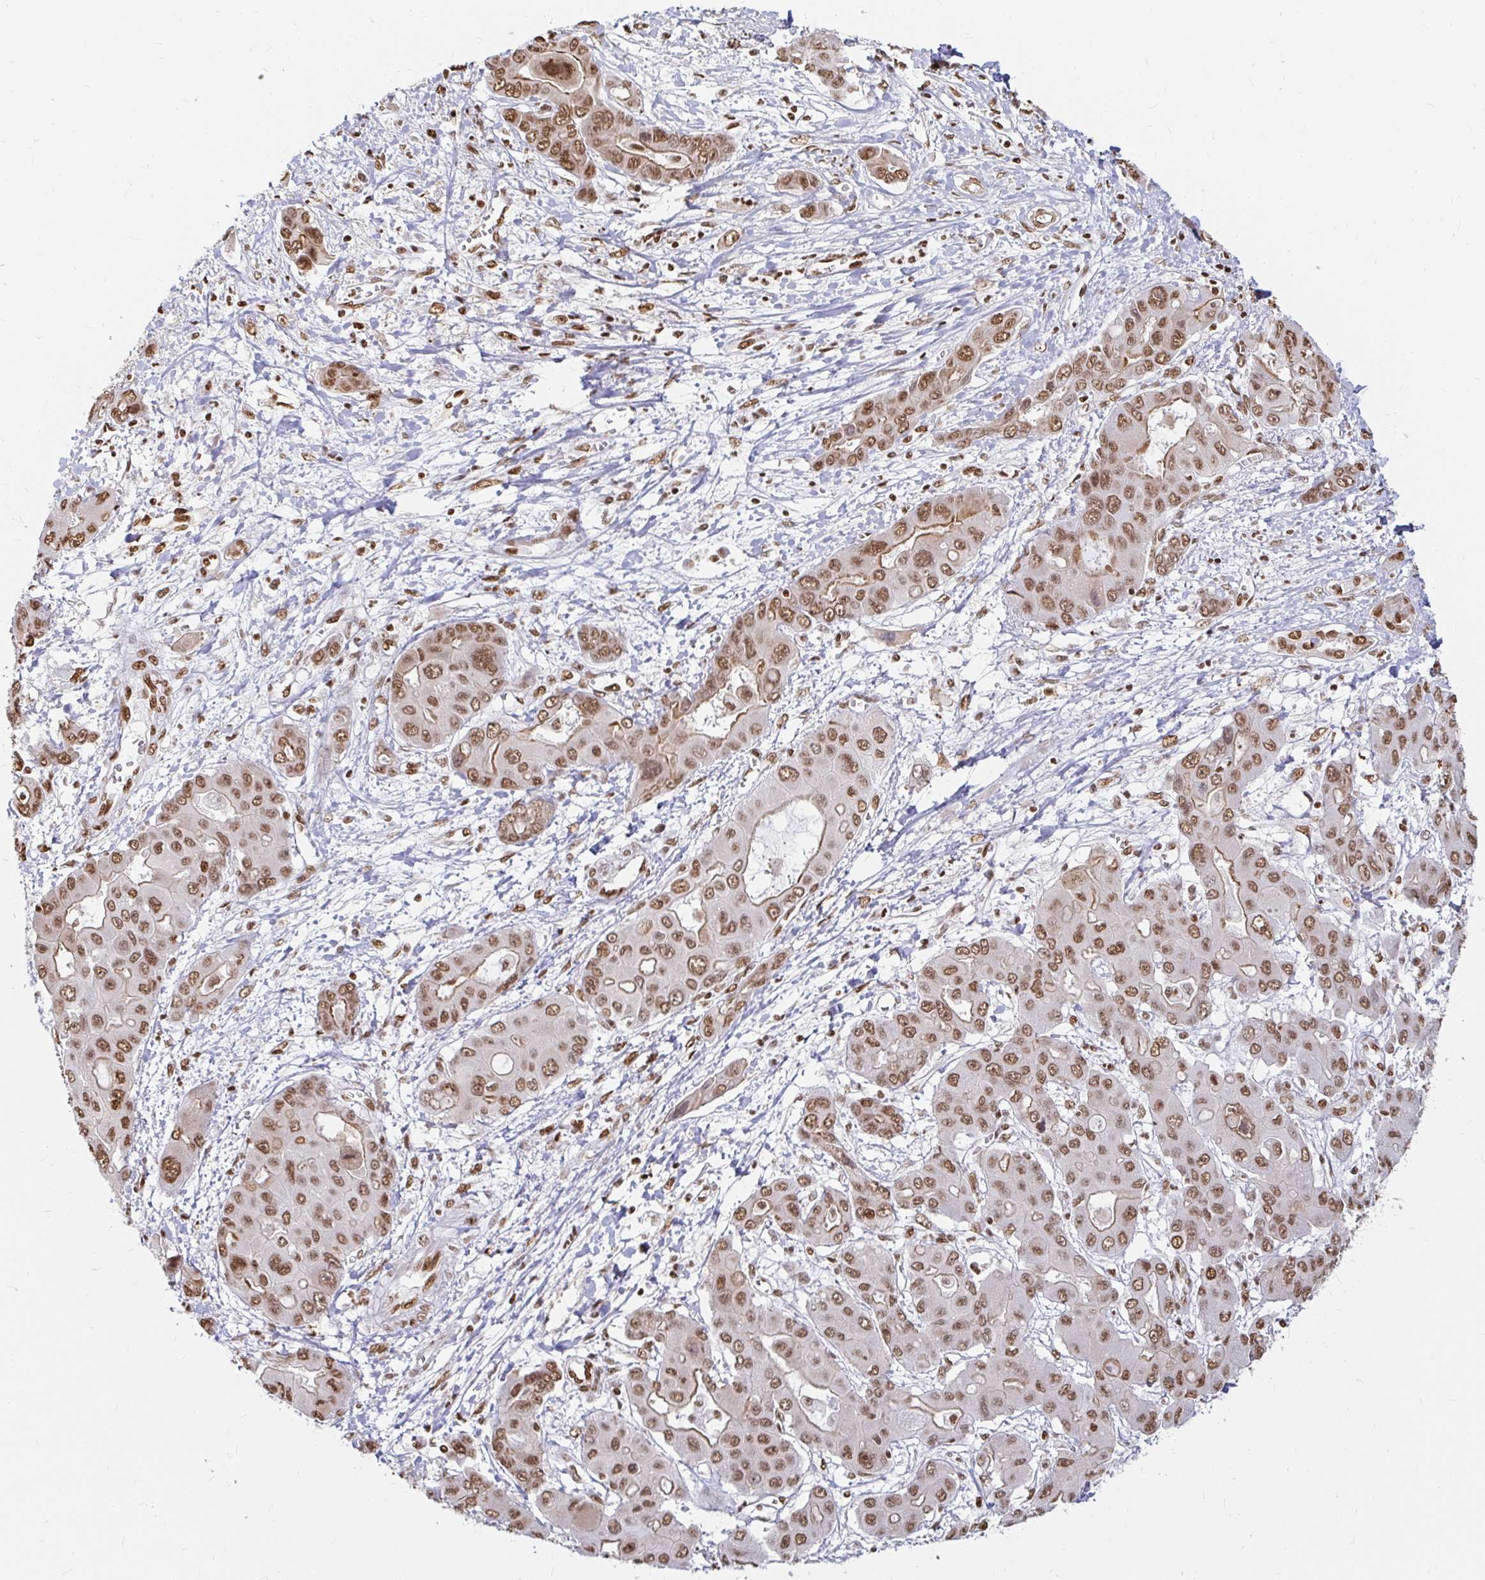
{"staining": {"intensity": "moderate", "quantity": ">75%", "location": "cytoplasmic/membranous,nuclear"}, "tissue": "liver cancer", "cell_type": "Tumor cells", "image_type": "cancer", "snomed": [{"axis": "morphology", "description": "Cholangiocarcinoma"}, {"axis": "topography", "description": "Liver"}], "caption": "Tumor cells exhibit moderate cytoplasmic/membranous and nuclear positivity in approximately >75% of cells in liver cancer.", "gene": "HNRNPU", "patient": {"sex": "male", "age": 67}}